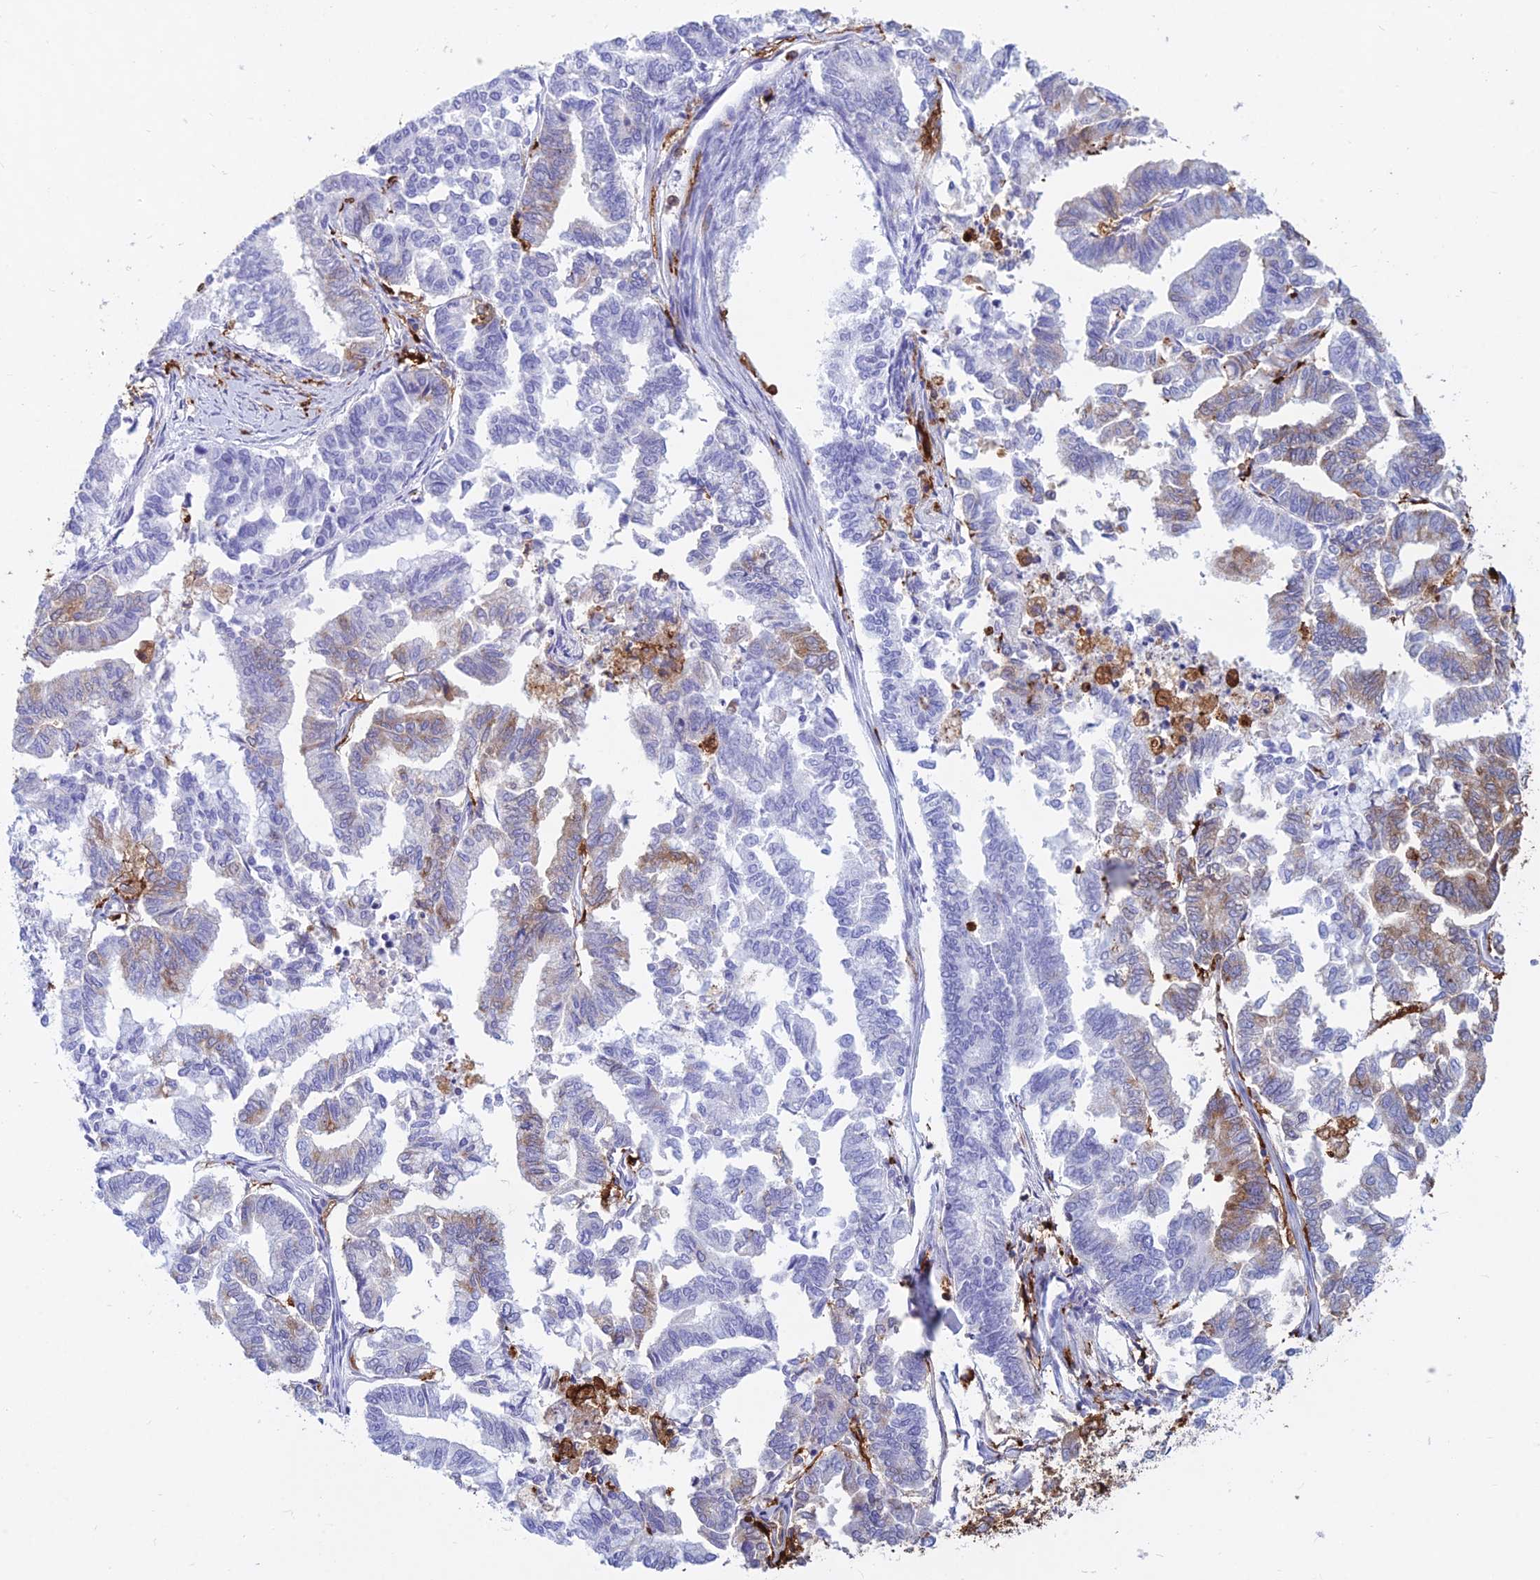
{"staining": {"intensity": "moderate", "quantity": "<25%", "location": "cytoplasmic/membranous"}, "tissue": "endometrial cancer", "cell_type": "Tumor cells", "image_type": "cancer", "snomed": [{"axis": "morphology", "description": "Adenocarcinoma, NOS"}, {"axis": "topography", "description": "Endometrium"}], "caption": "There is low levels of moderate cytoplasmic/membranous staining in tumor cells of endometrial adenocarcinoma, as demonstrated by immunohistochemical staining (brown color).", "gene": "HLA-DRB1", "patient": {"sex": "female", "age": 79}}